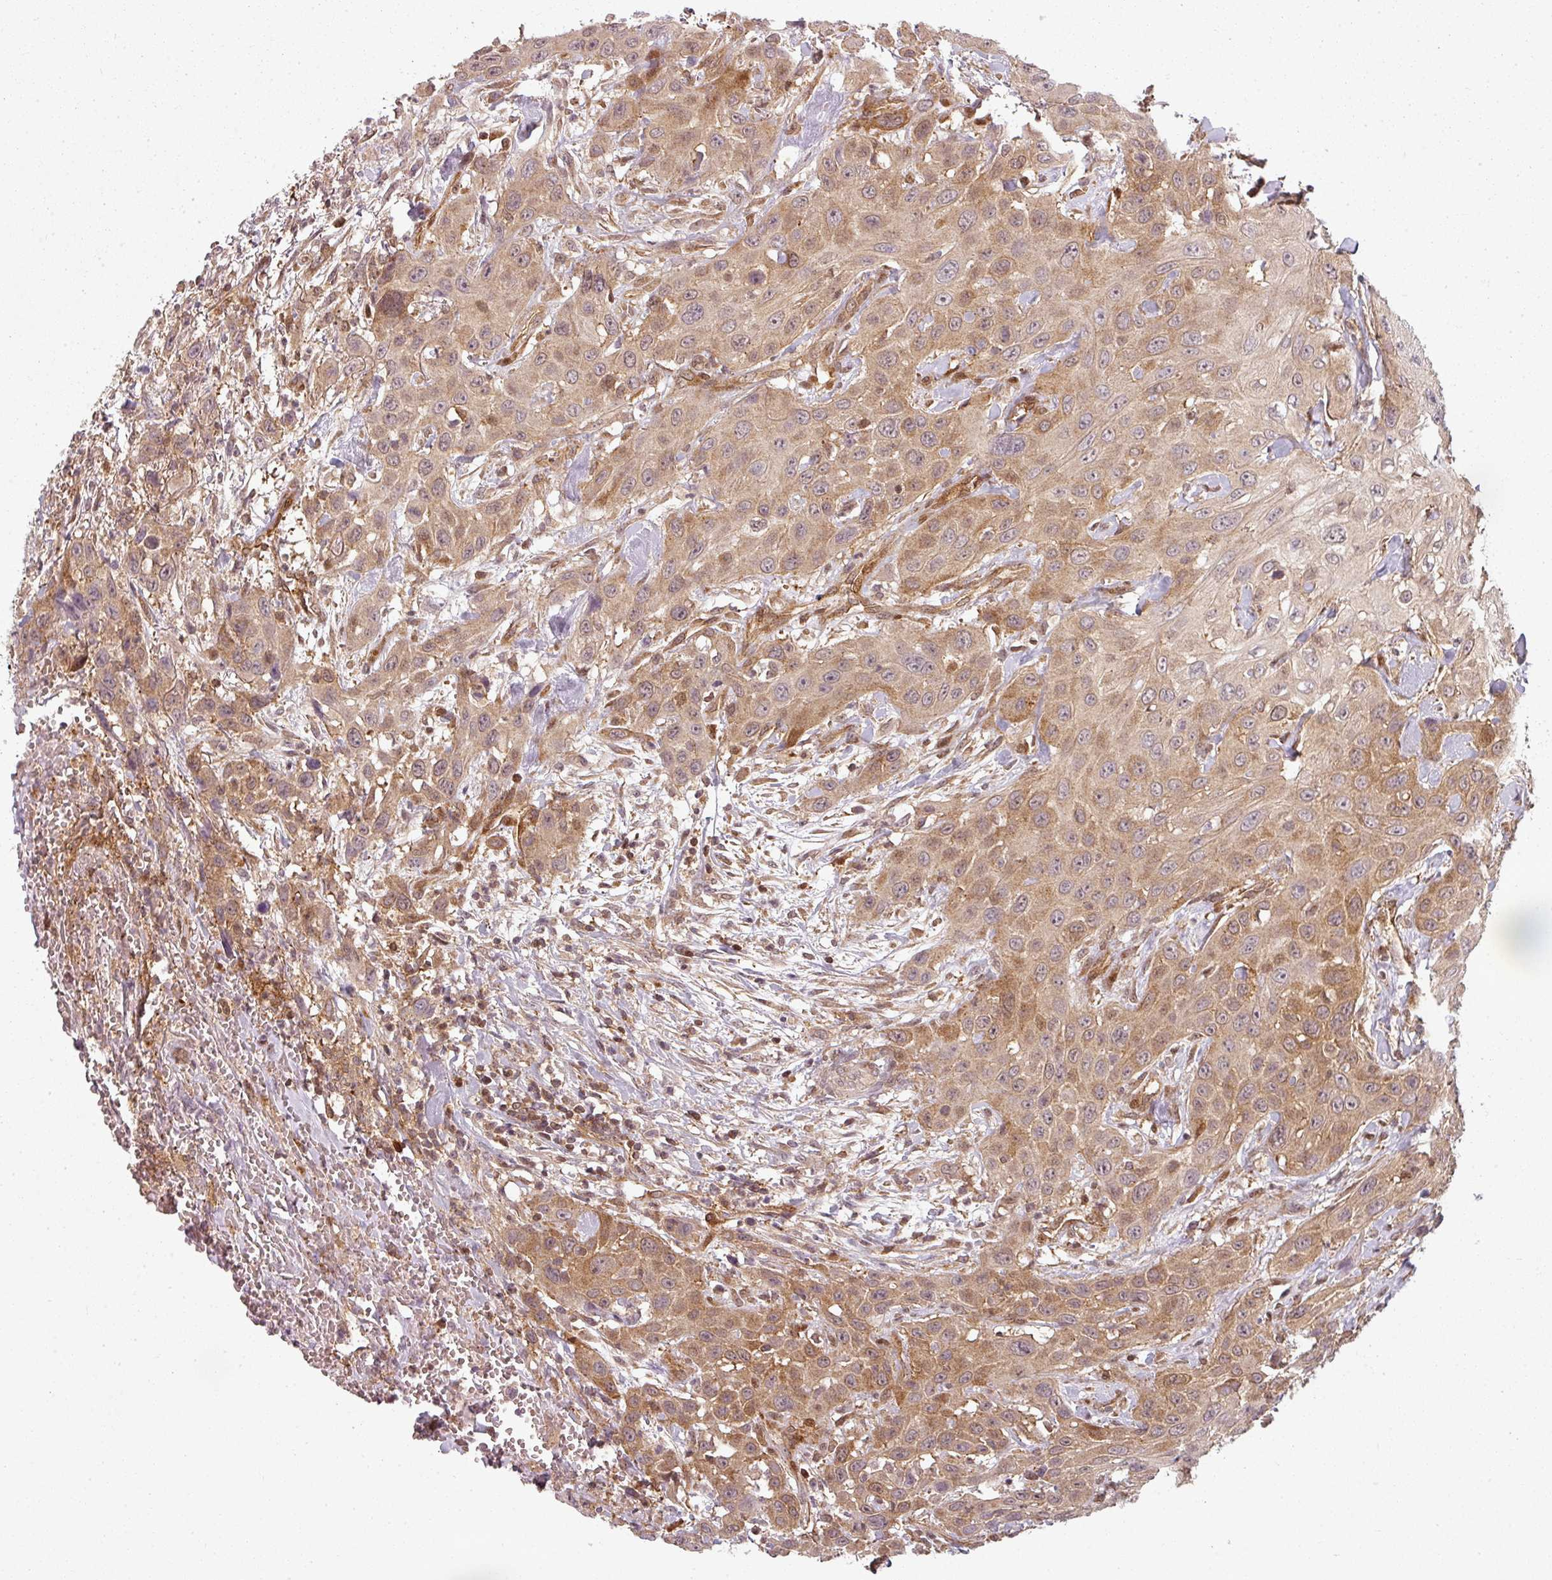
{"staining": {"intensity": "moderate", "quantity": ">75%", "location": "cytoplasmic/membranous"}, "tissue": "head and neck cancer", "cell_type": "Tumor cells", "image_type": "cancer", "snomed": [{"axis": "morphology", "description": "Squamous cell carcinoma, NOS"}, {"axis": "topography", "description": "Head-Neck"}], "caption": "Immunohistochemistry of head and neck squamous cell carcinoma demonstrates medium levels of moderate cytoplasmic/membranous expression in approximately >75% of tumor cells. Using DAB (3,3'-diaminobenzidine) (brown) and hematoxylin (blue) stains, captured at high magnification using brightfield microscopy.", "gene": "CLIC1", "patient": {"sex": "male", "age": 81}}